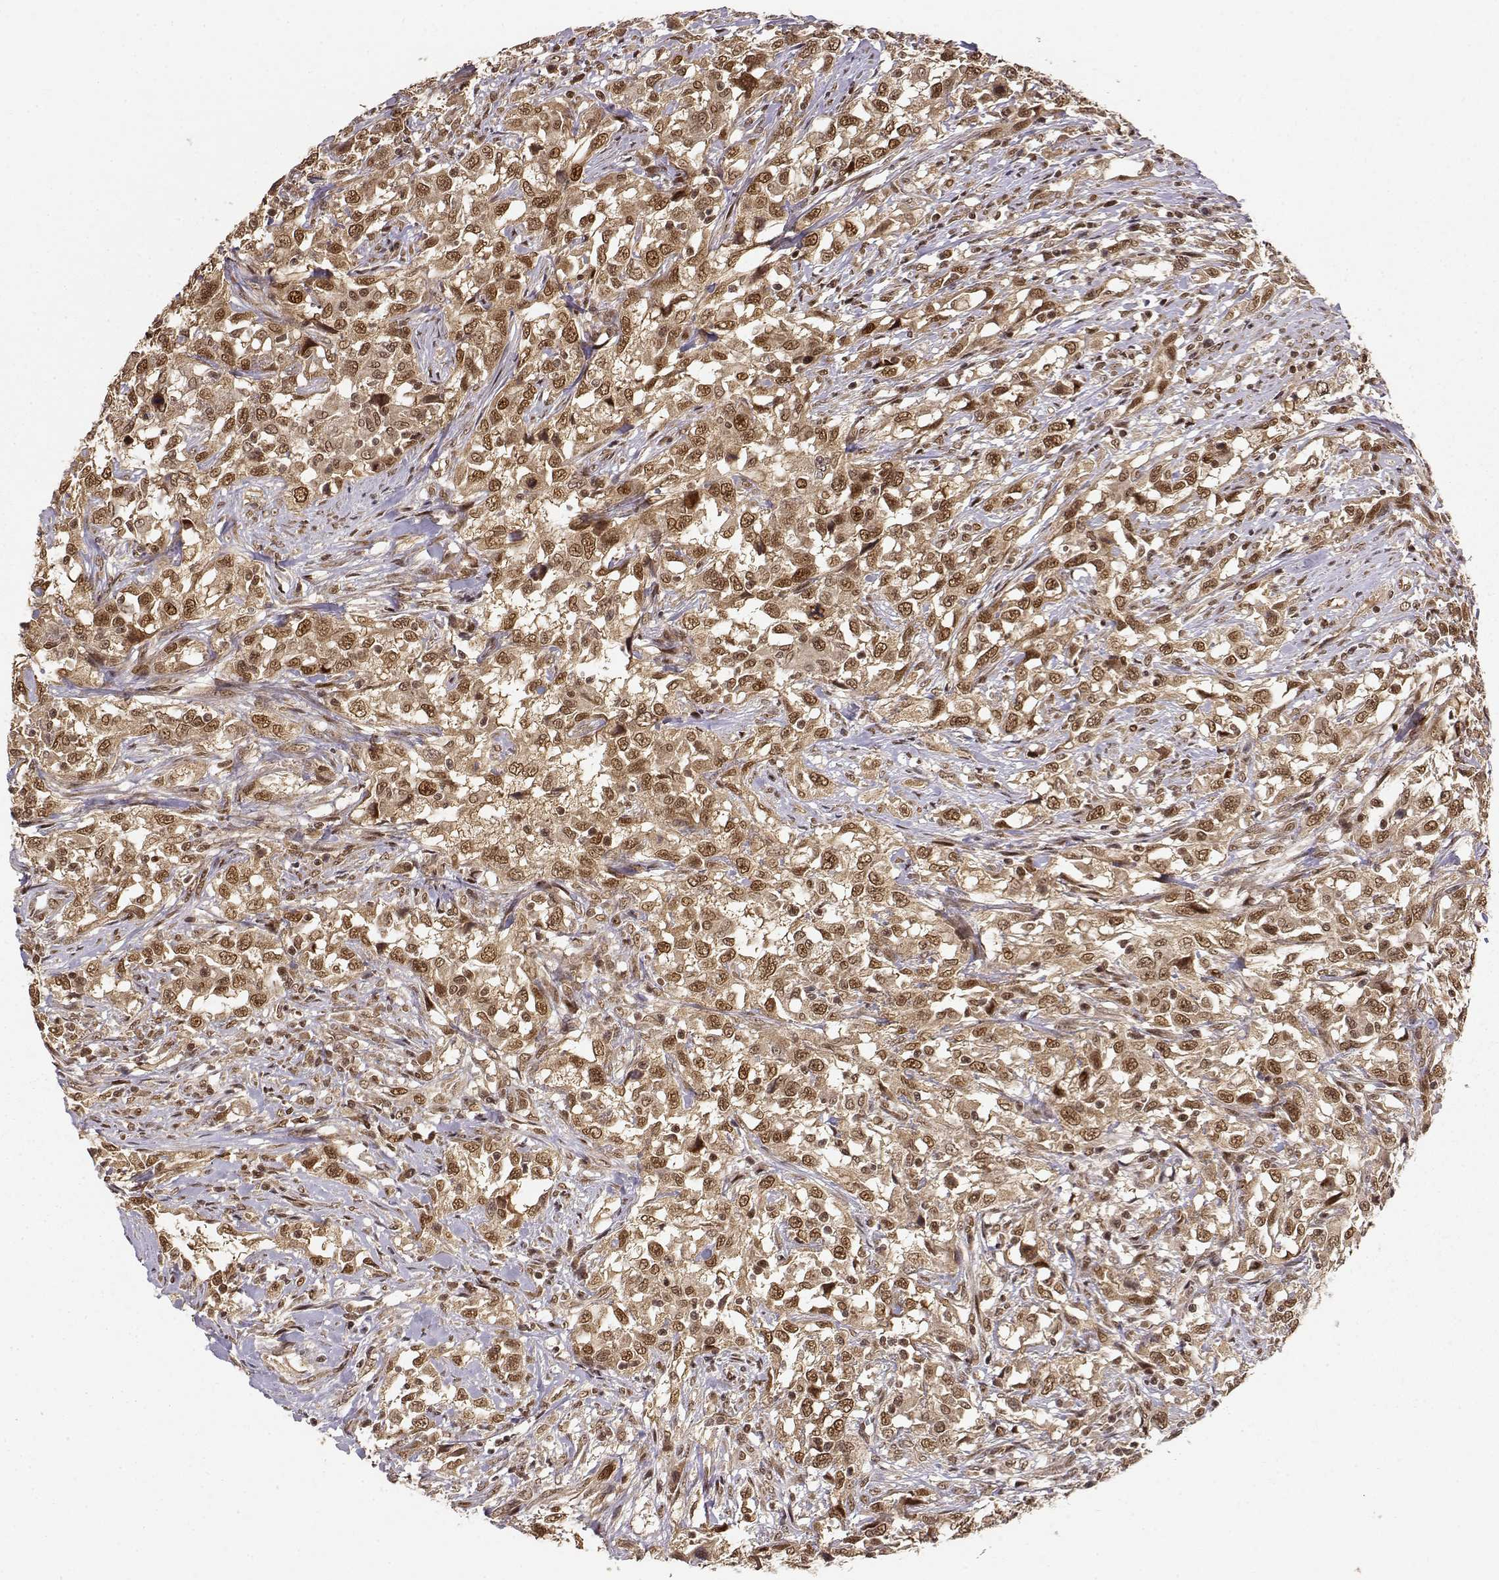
{"staining": {"intensity": "moderate", "quantity": ">75%", "location": "cytoplasmic/membranous,nuclear"}, "tissue": "urothelial cancer", "cell_type": "Tumor cells", "image_type": "cancer", "snomed": [{"axis": "morphology", "description": "Urothelial carcinoma, NOS"}, {"axis": "morphology", "description": "Urothelial carcinoma, High grade"}, {"axis": "topography", "description": "Urinary bladder"}], "caption": "Protein analysis of urothelial cancer tissue demonstrates moderate cytoplasmic/membranous and nuclear expression in about >75% of tumor cells.", "gene": "MAEA", "patient": {"sex": "female", "age": 64}}